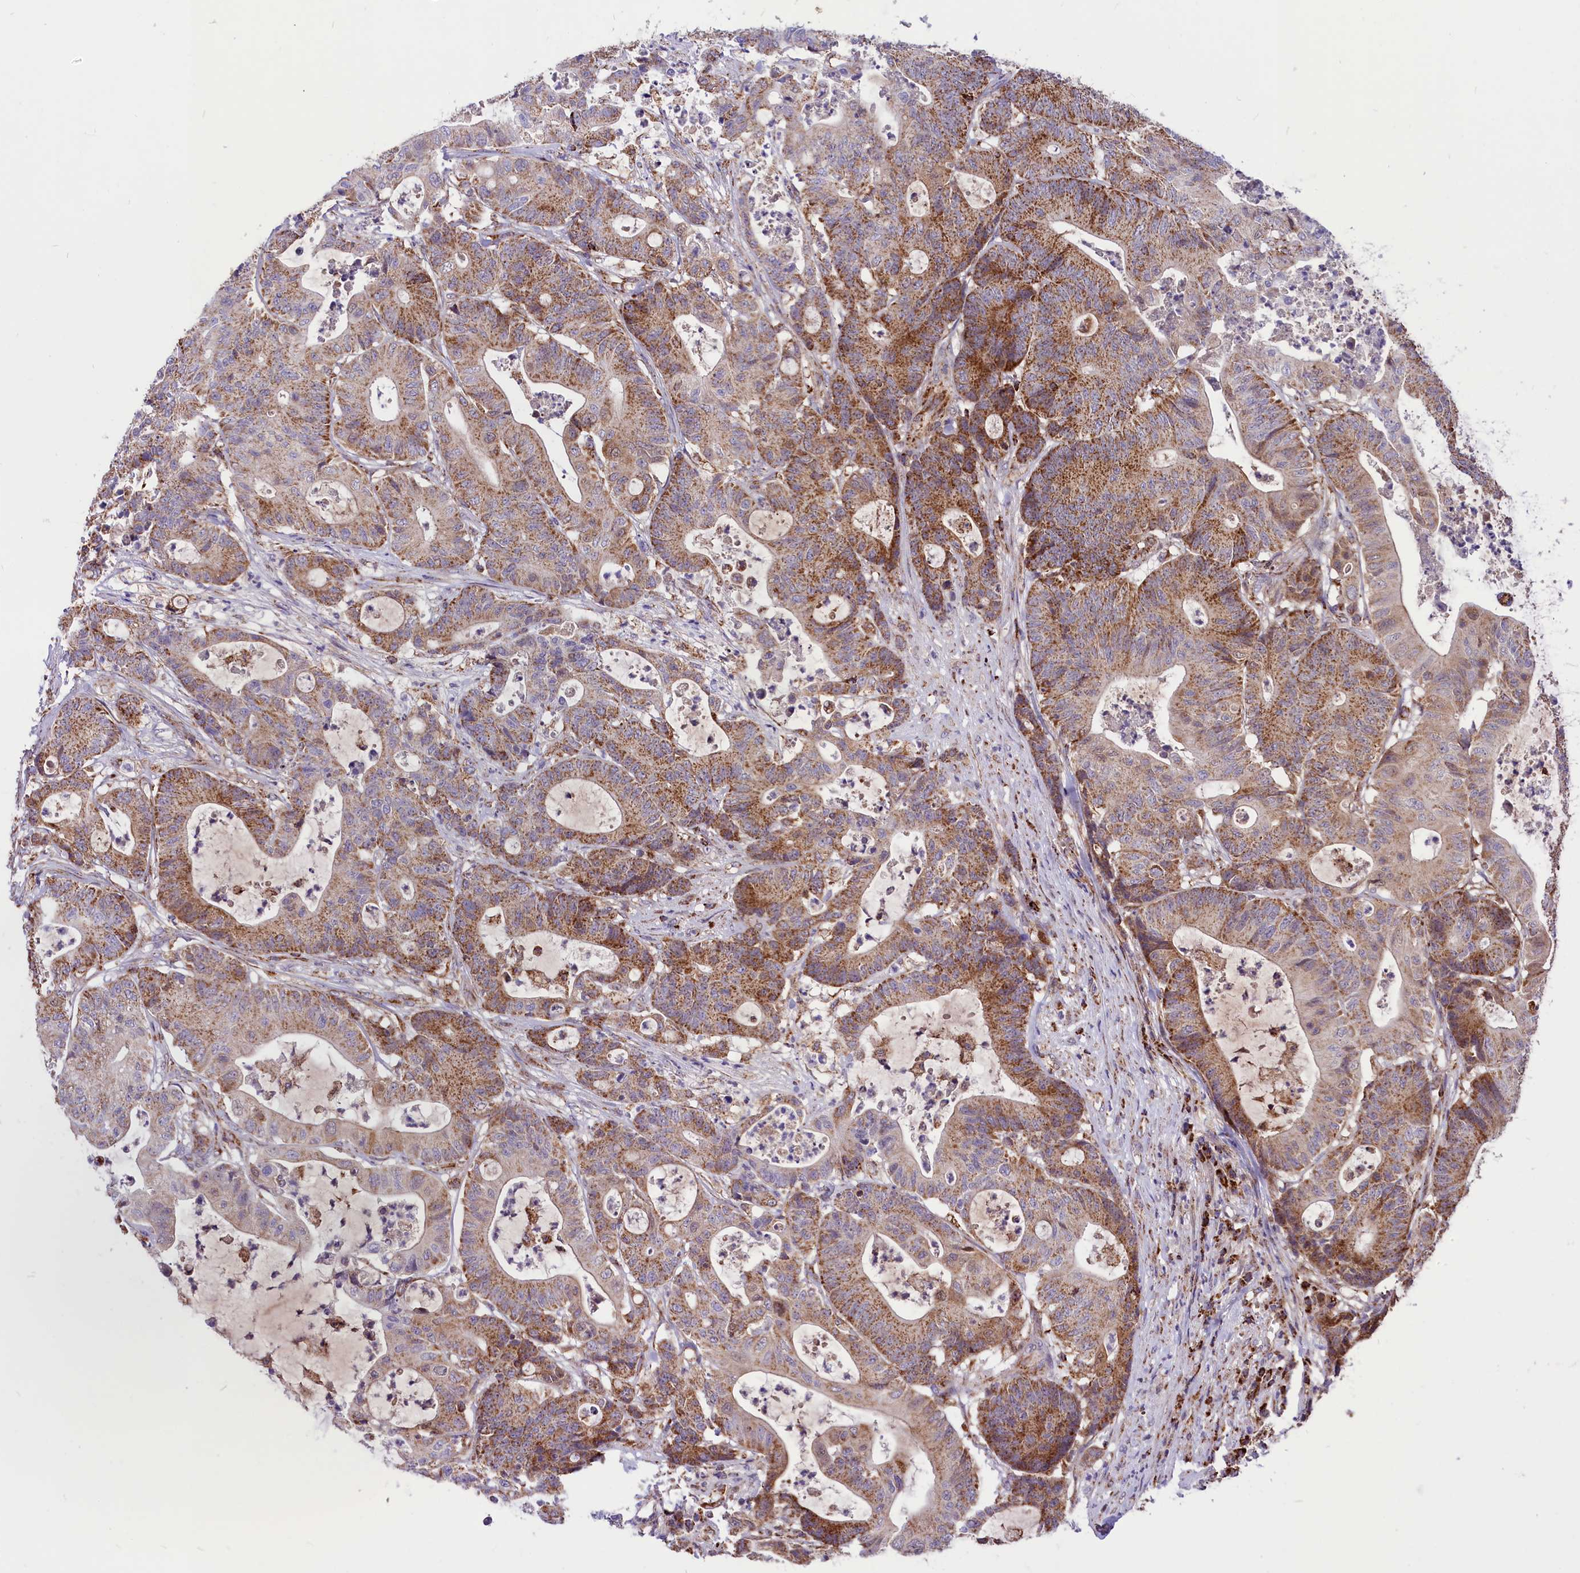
{"staining": {"intensity": "moderate", "quantity": "25%-75%", "location": "cytoplasmic/membranous"}, "tissue": "colorectal cancer", "cell_type": "Tumor cells", "image_type": "cancer", "snomed": [{"axis": "morphology", "description": "Adenocarcinoma, NOS"}, {"axis": "topography", "description": "Colon"}], "caption": "Immunohistochemistry (IHC) histopathology image of colorectal cancer stained for a protein (brown), which reveals medium levels of moderate cytoplasmic/membranous expression in about 25%-75% of tumor cells.", "gene": "COX17", "patient": {"sex": "female", "age": 84}}